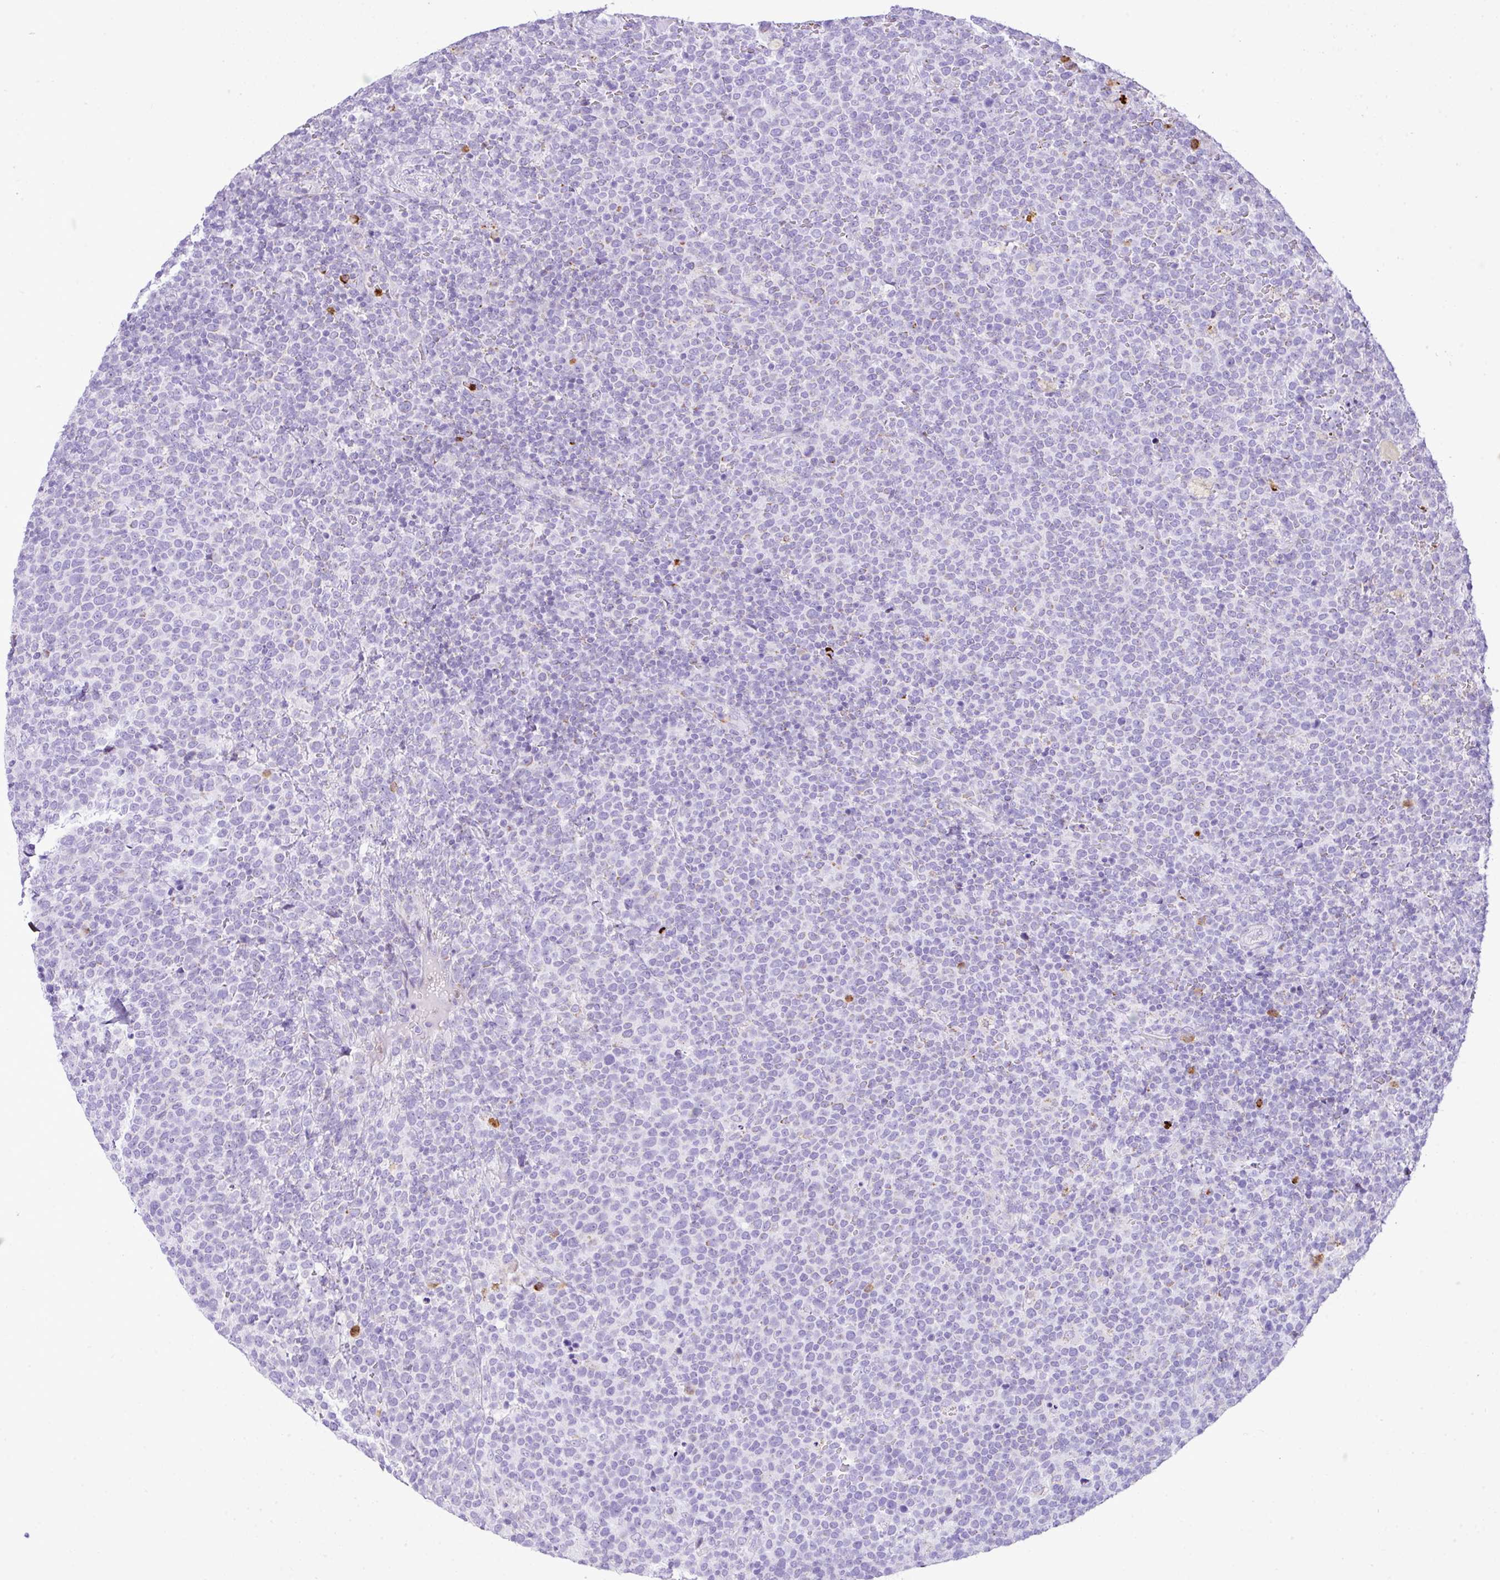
{"staining": {"intensity": "negative", "quantity": "none", "location": "none"}, "tissue": "lymphoma", "cell_type": "Tumor cells", "image_type": "cancer", "snomed": [{"axis": "morphology", "description": "Malignant lymphoma, non-Hodgkin's type, High grade"}, {"axis": "topography", "description": "Lymph node"}], "caption": "Human high-grade malignant lymphoma, non-Hodgkin's type stained for a protein using immunohistochemistry displays no expression in tumor cells.", "gene": "RCAN2", "patient": {"sex": "male", "age": 61}}